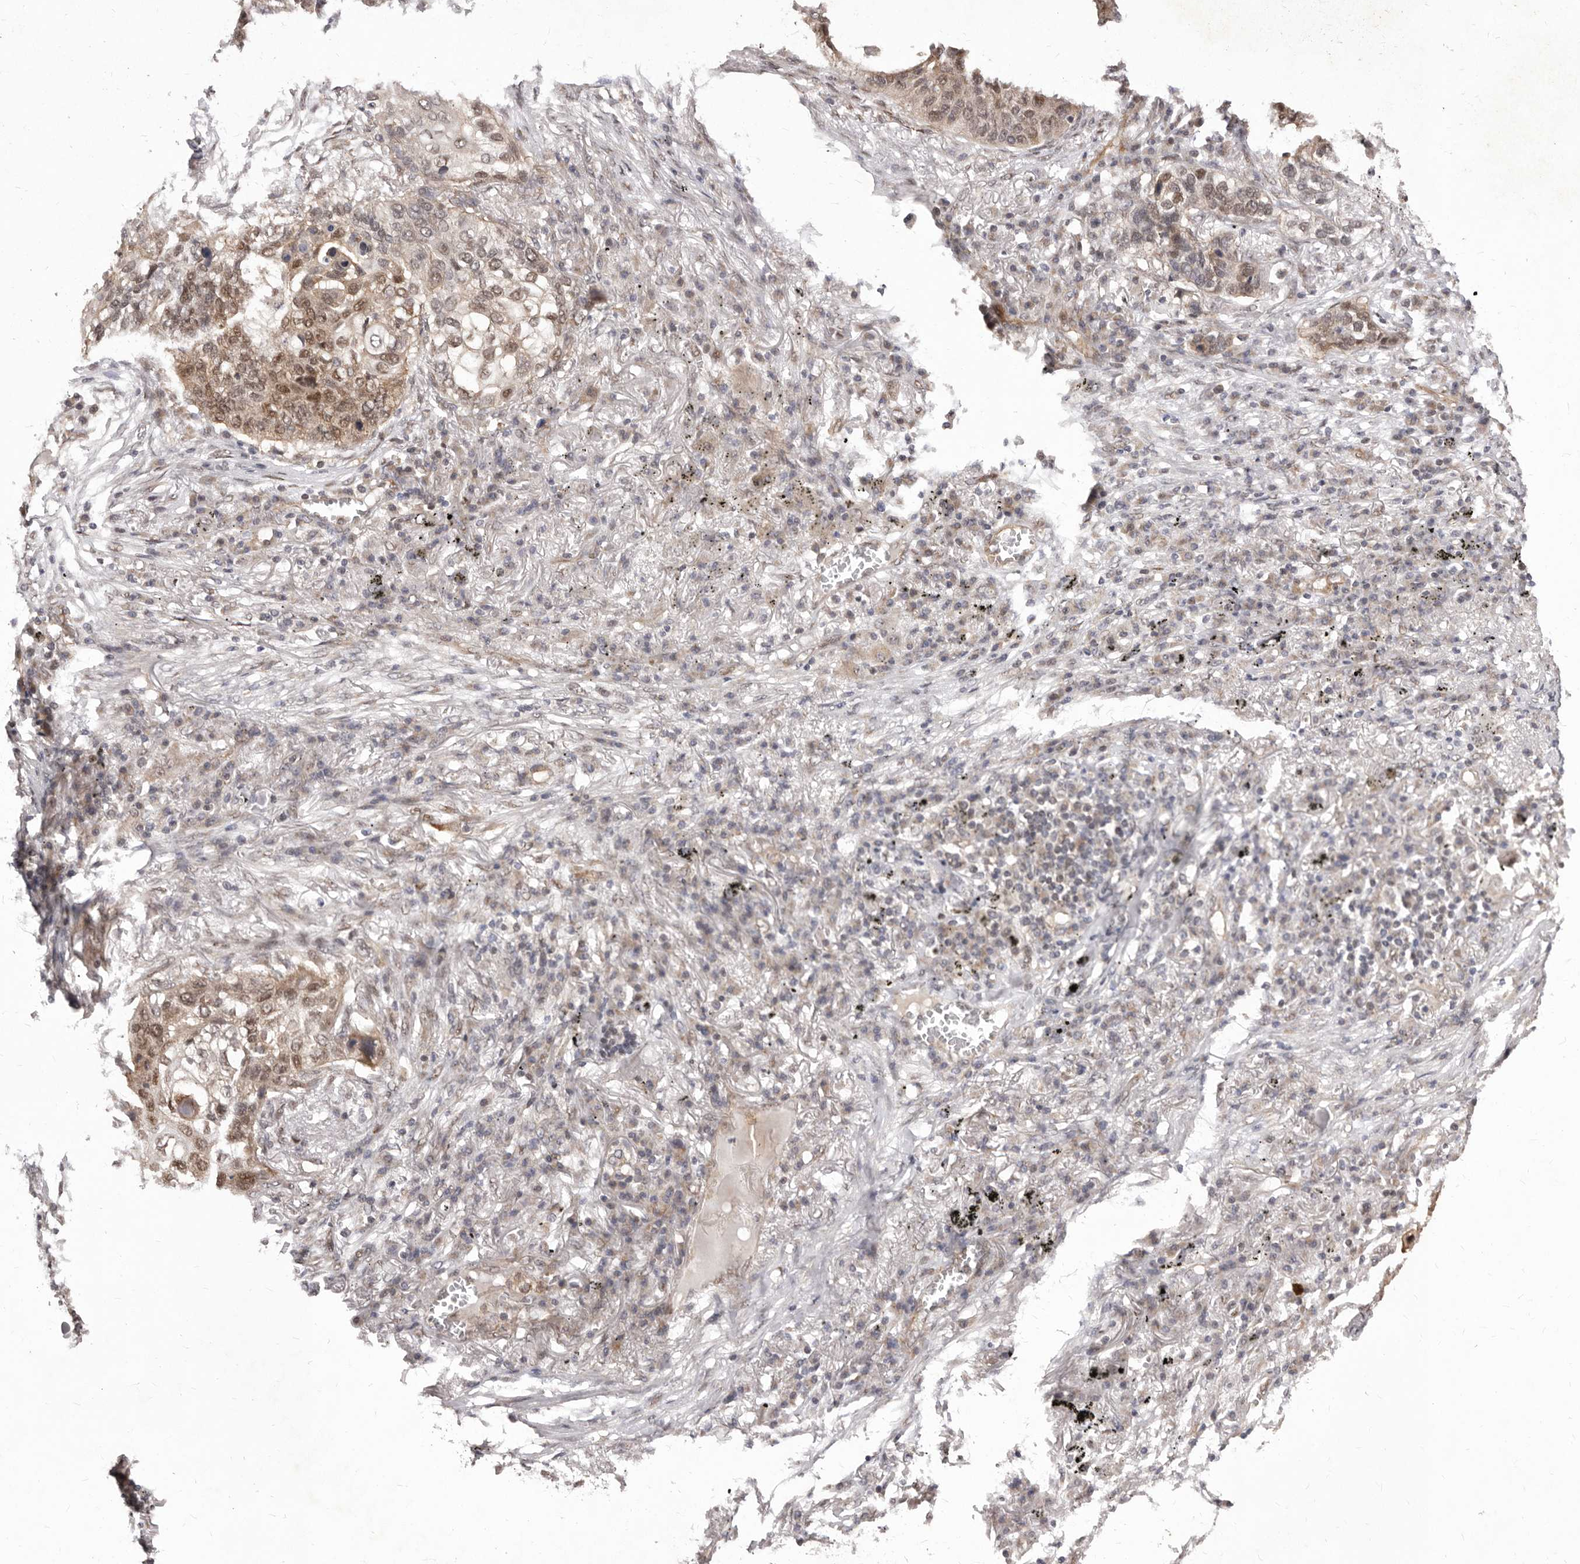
{"staining": {"intensity": "weak", "quantity": ">75%", "location": "cytoplasmic/membranous,nuclear"}, "tissue": "lung cancer", "cell_type": "Tumor cells", "image_type": "cancer", "snomed": [{"axis": "morphology", "description": "Squamous cell carcinoma, NOS"}, {"axis": "topography", "description": "Lung"}], "caption": "Brown immunohistochemical staining in human lung cancer shows weak cytoplasmic/membranous and nuclear expression in approximately >75% of tumor cells.", "gene": "GLRX3", "patient": {"sex": "female", "age": 63}}